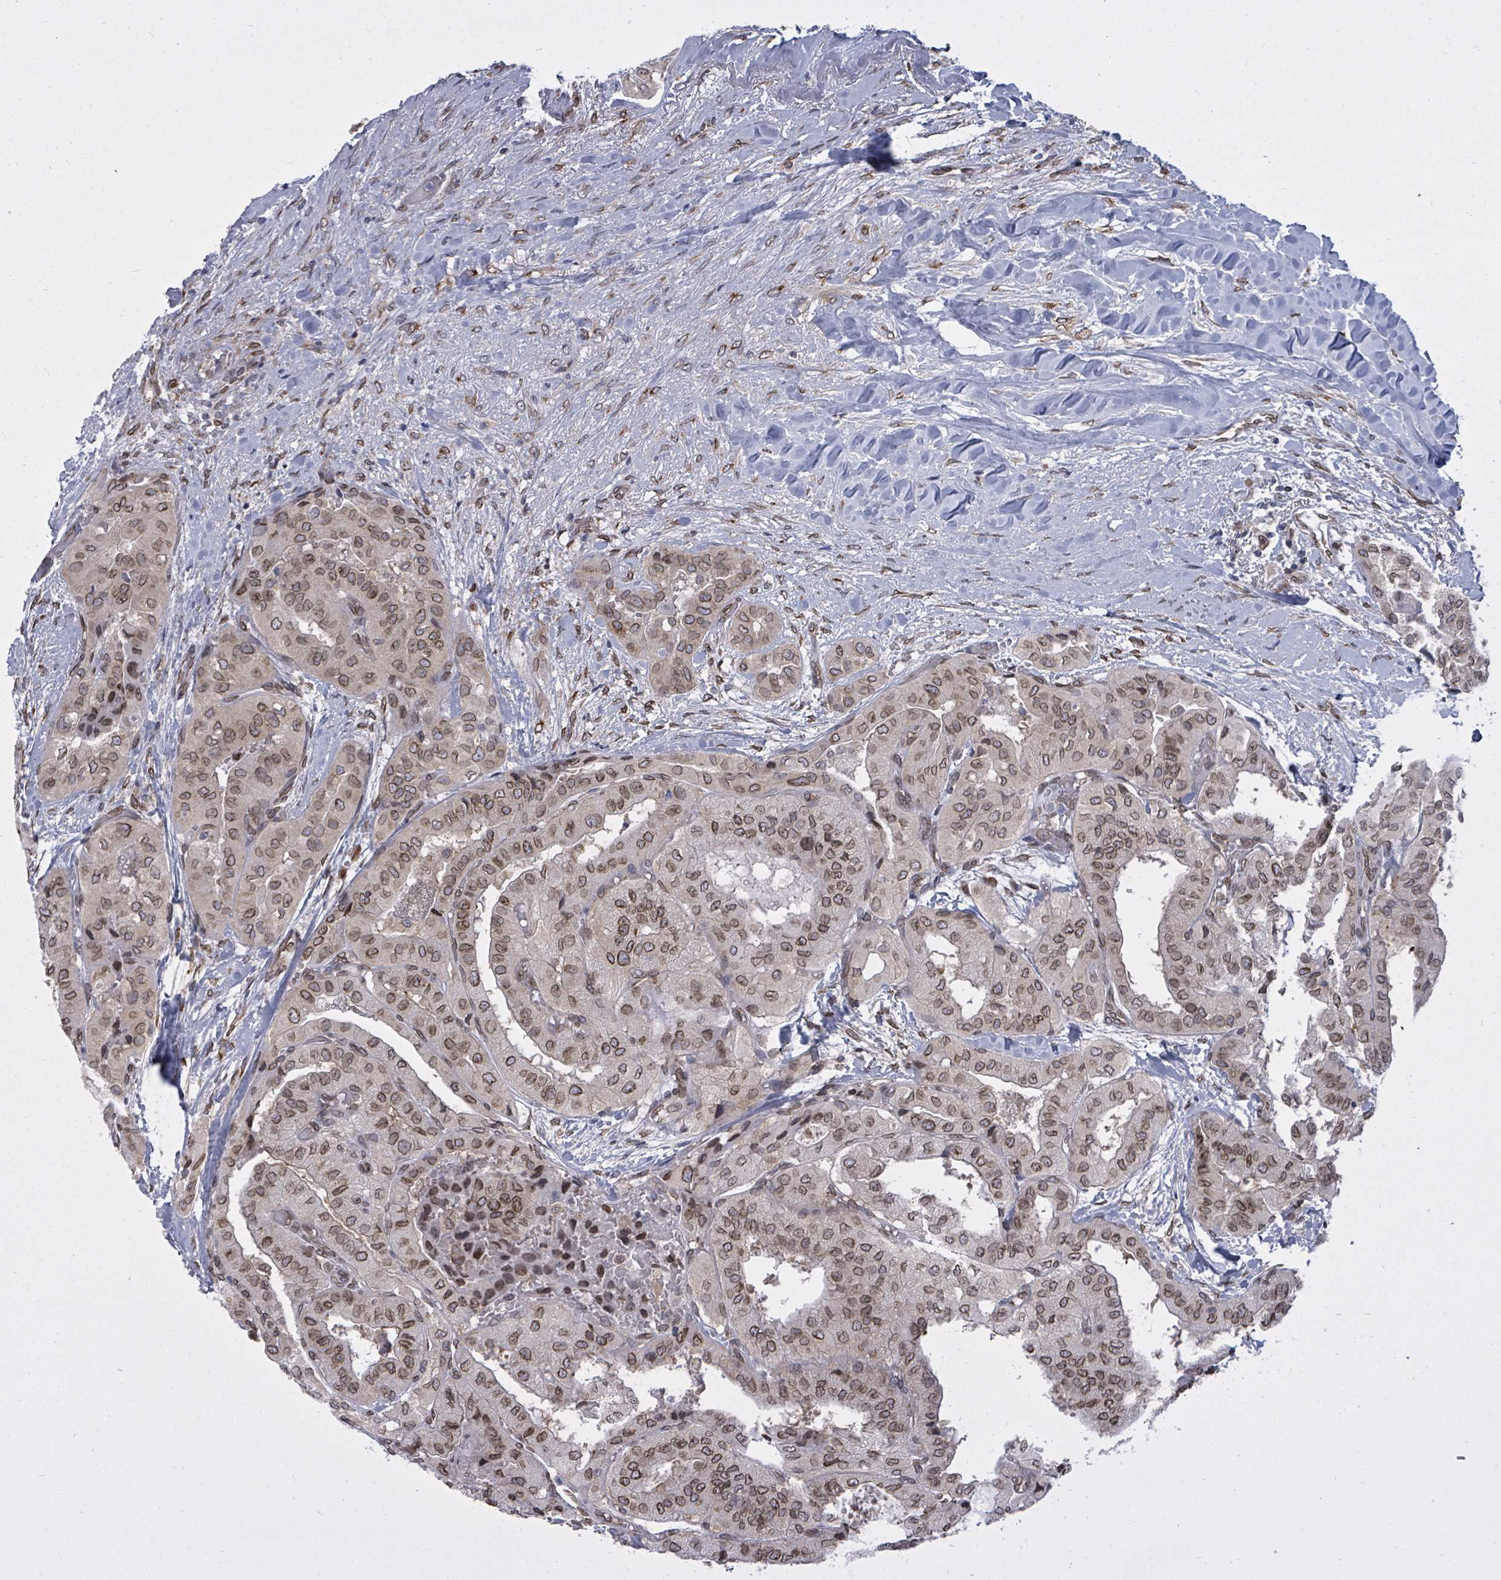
{"staining": {"intensity": "moderate", "quantity": ">75%", "location": "cytoplasmic/membranous,nuclear"}, "tissue": "thyroid cancer", "cell_type": "Tumor cells", "image_type": "cancer", "snomed": [{"axis": "morphology", "description": "Papillary adenocarcinoma, NOS"}, {"axis": "topography", "description": "Thyroid gland"}], "caption": "A medium amount of moderate cytoplasmic/membranous and nuclear staining is appreciated in approximately >75% of tumor cells in thyroid cancer tissue.", "gene": "ARFGAP1", "patient": {"sex": "female", "age": 59}}